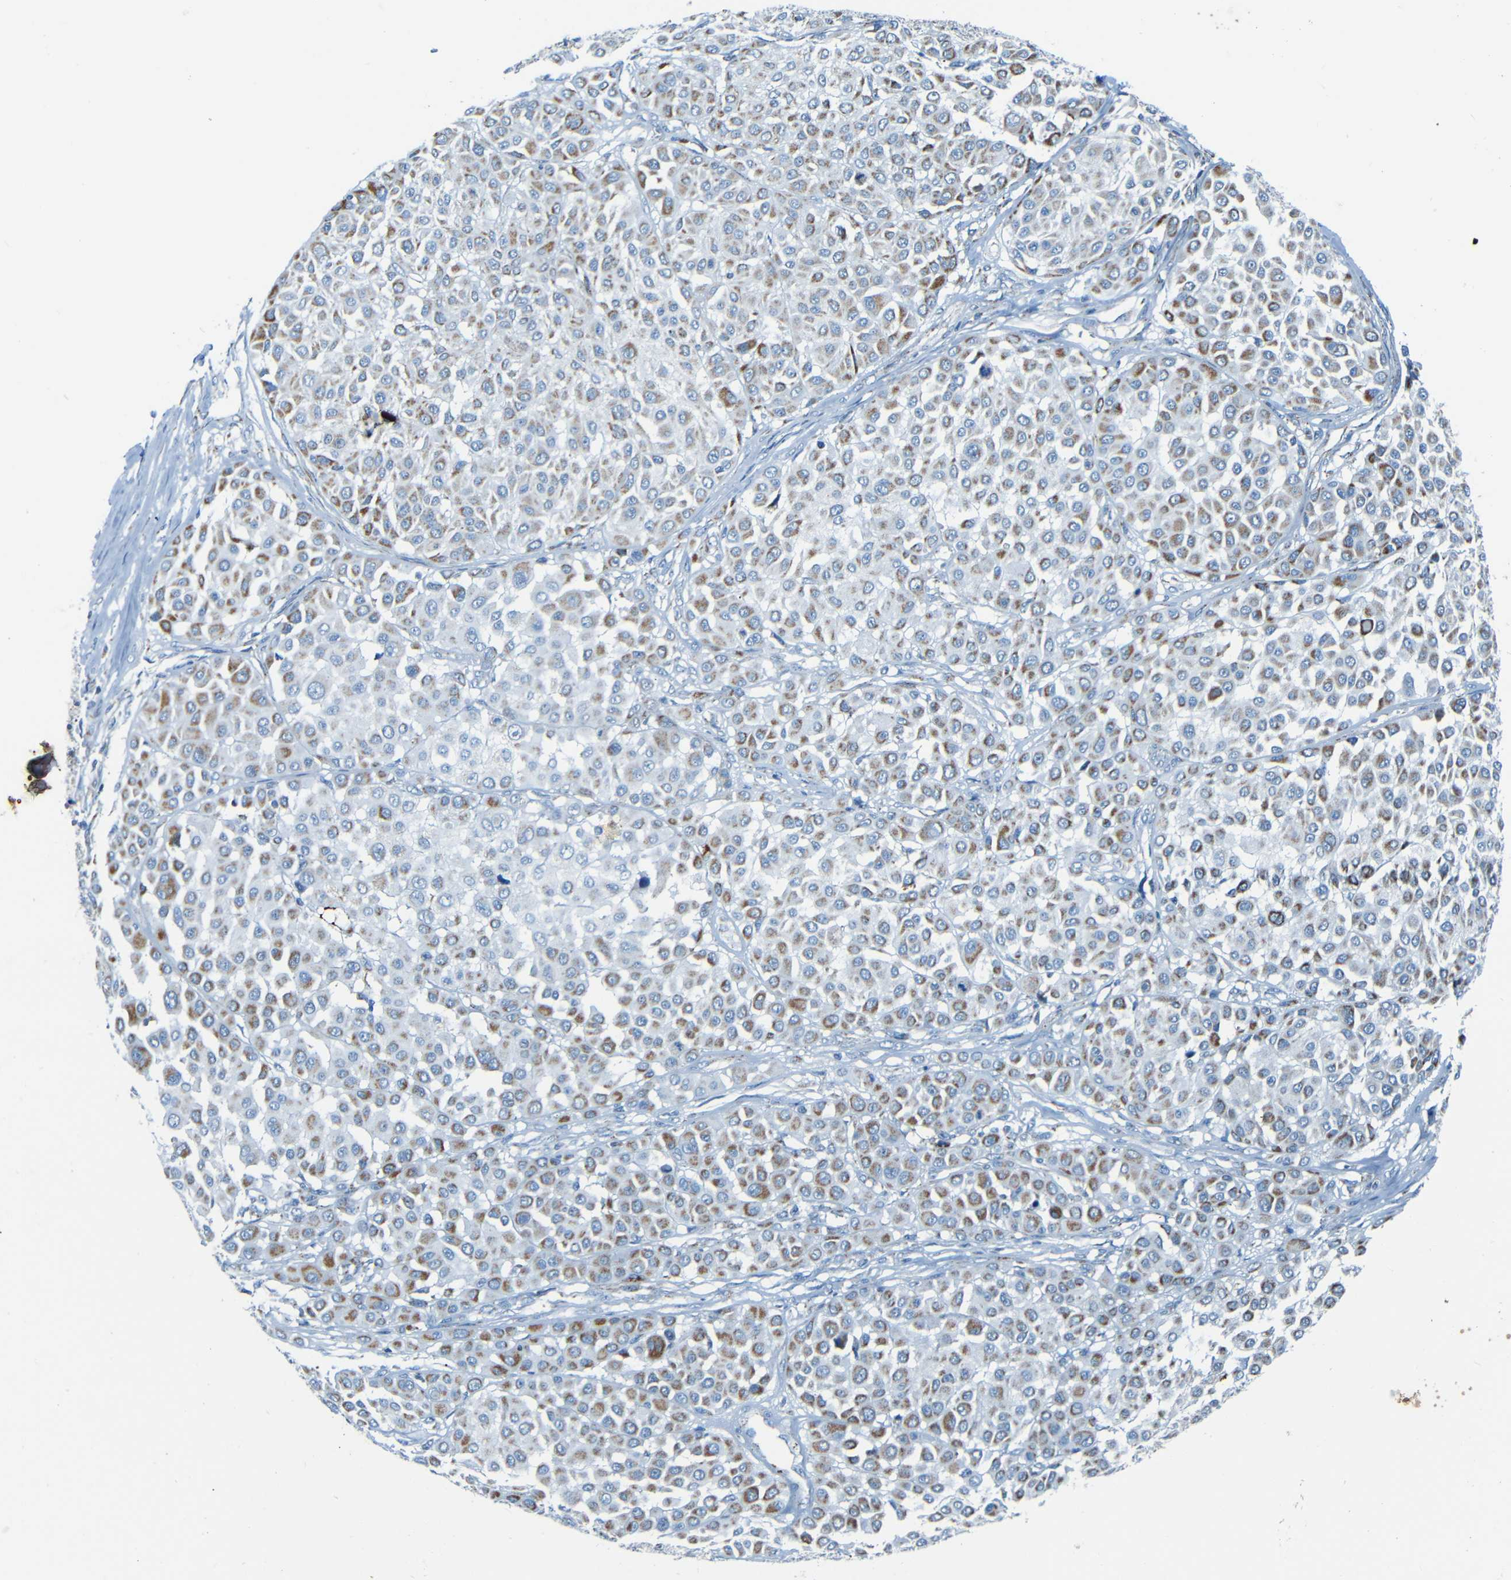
{"staining": {"intensity": "moderate", "quantity": "25%-75%", "location": "cytoplasmic/membranous"}, "tissue": "melanoma", "cell_type": "Tumor cells", "image_type": "cancer", "snomed": [{"axis": "morphology", "description": "Malignant melanoma, Metastatic site"}, {"axis": "topography", "description": "Soft tissue"}], "caption": "Immunohistochemistry histopathology image of neoplastic tissue: melanoma stained using immunohistochemistry displays medium levels of moderate protein expression localized specifically in the cytoplasmic/membranous of tumor cells, appearing as a cytoplasmic/membranous brown color.", "gene": "WSCD2", "patient": {"sex": "male", "age": 41}}